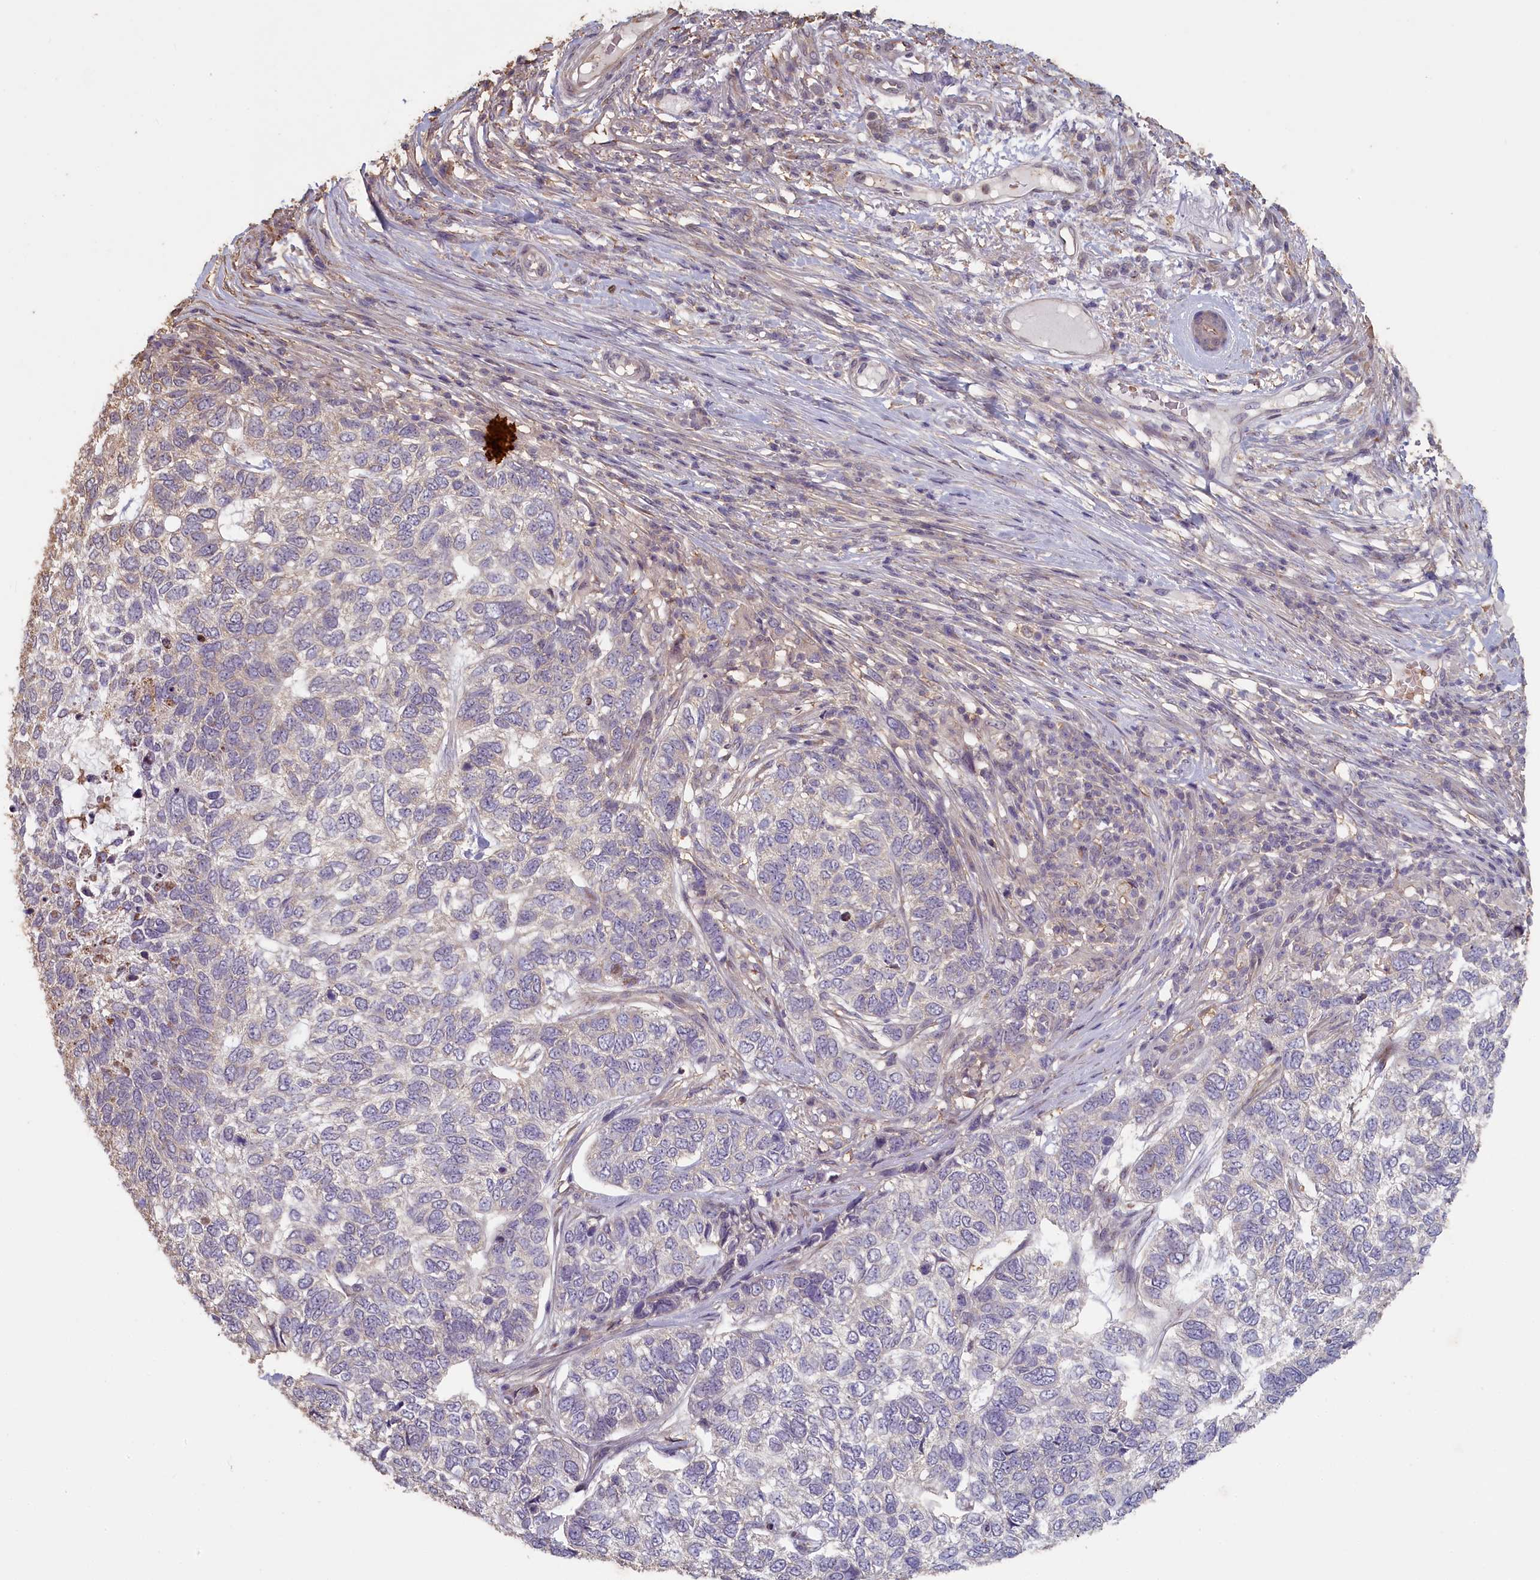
{"staining": {"intensity": "negative", "quantity": "none", "location": "none"}, "tissue": "skin cancer", "cell_type": "Tumor cells", "image_type": "cancer", "snomed": [{"axis": "morphology", "description": "Basal cell carcinoma"}, {"axis": "topography", "description": "Skin"}], "caption": "IHC photomicrograph of human skin cancer stained for a protein (brown), which reveals no expression in tumor cells.", "gene": "STX16", "patient": {"sex": "female", "age": 65}}